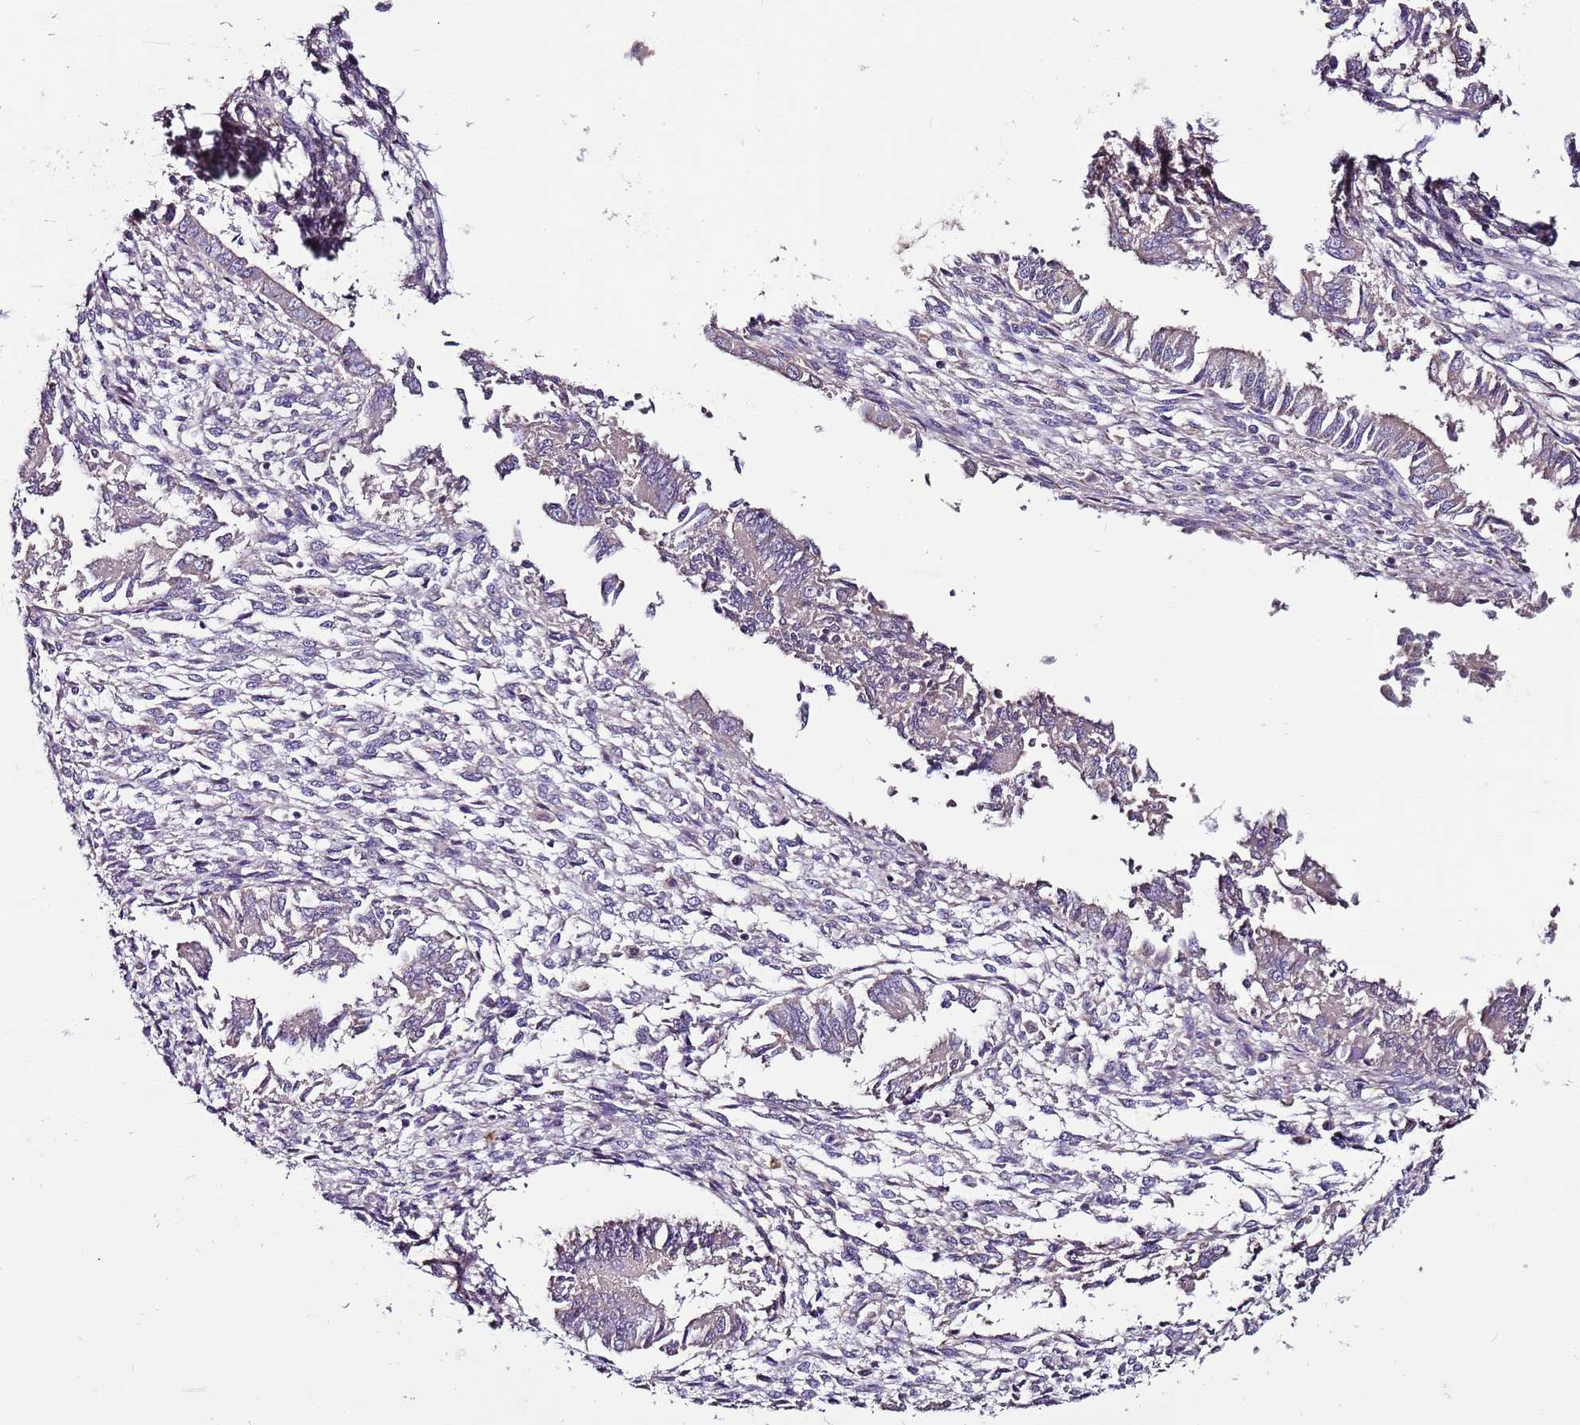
{"staining": {"intensity": "negative", "quantity": "none", "location": "none"}, "tissue": "endometrium", "cell_type": "Cells in endometrial stroma", "image_type": "normal", "snomed": [{"axis": "morphology", "description": "Normal tissue, NOS"}, {"axis": "topography", "description": "Uterus"}, {"axis": "topography", "description": "Endometrium"}], "caption": "Protein analysis of normal endometrium exhibits no significant positivity in cells in endometrial stroma. The staining was performed using DAB to visualize the protein expression in brown, while the nuclei were stained in blue with hematoxylin (Magnification: 20x).", "gene": "FAM20A", "patient": {"sex": "female", "age": 48}}